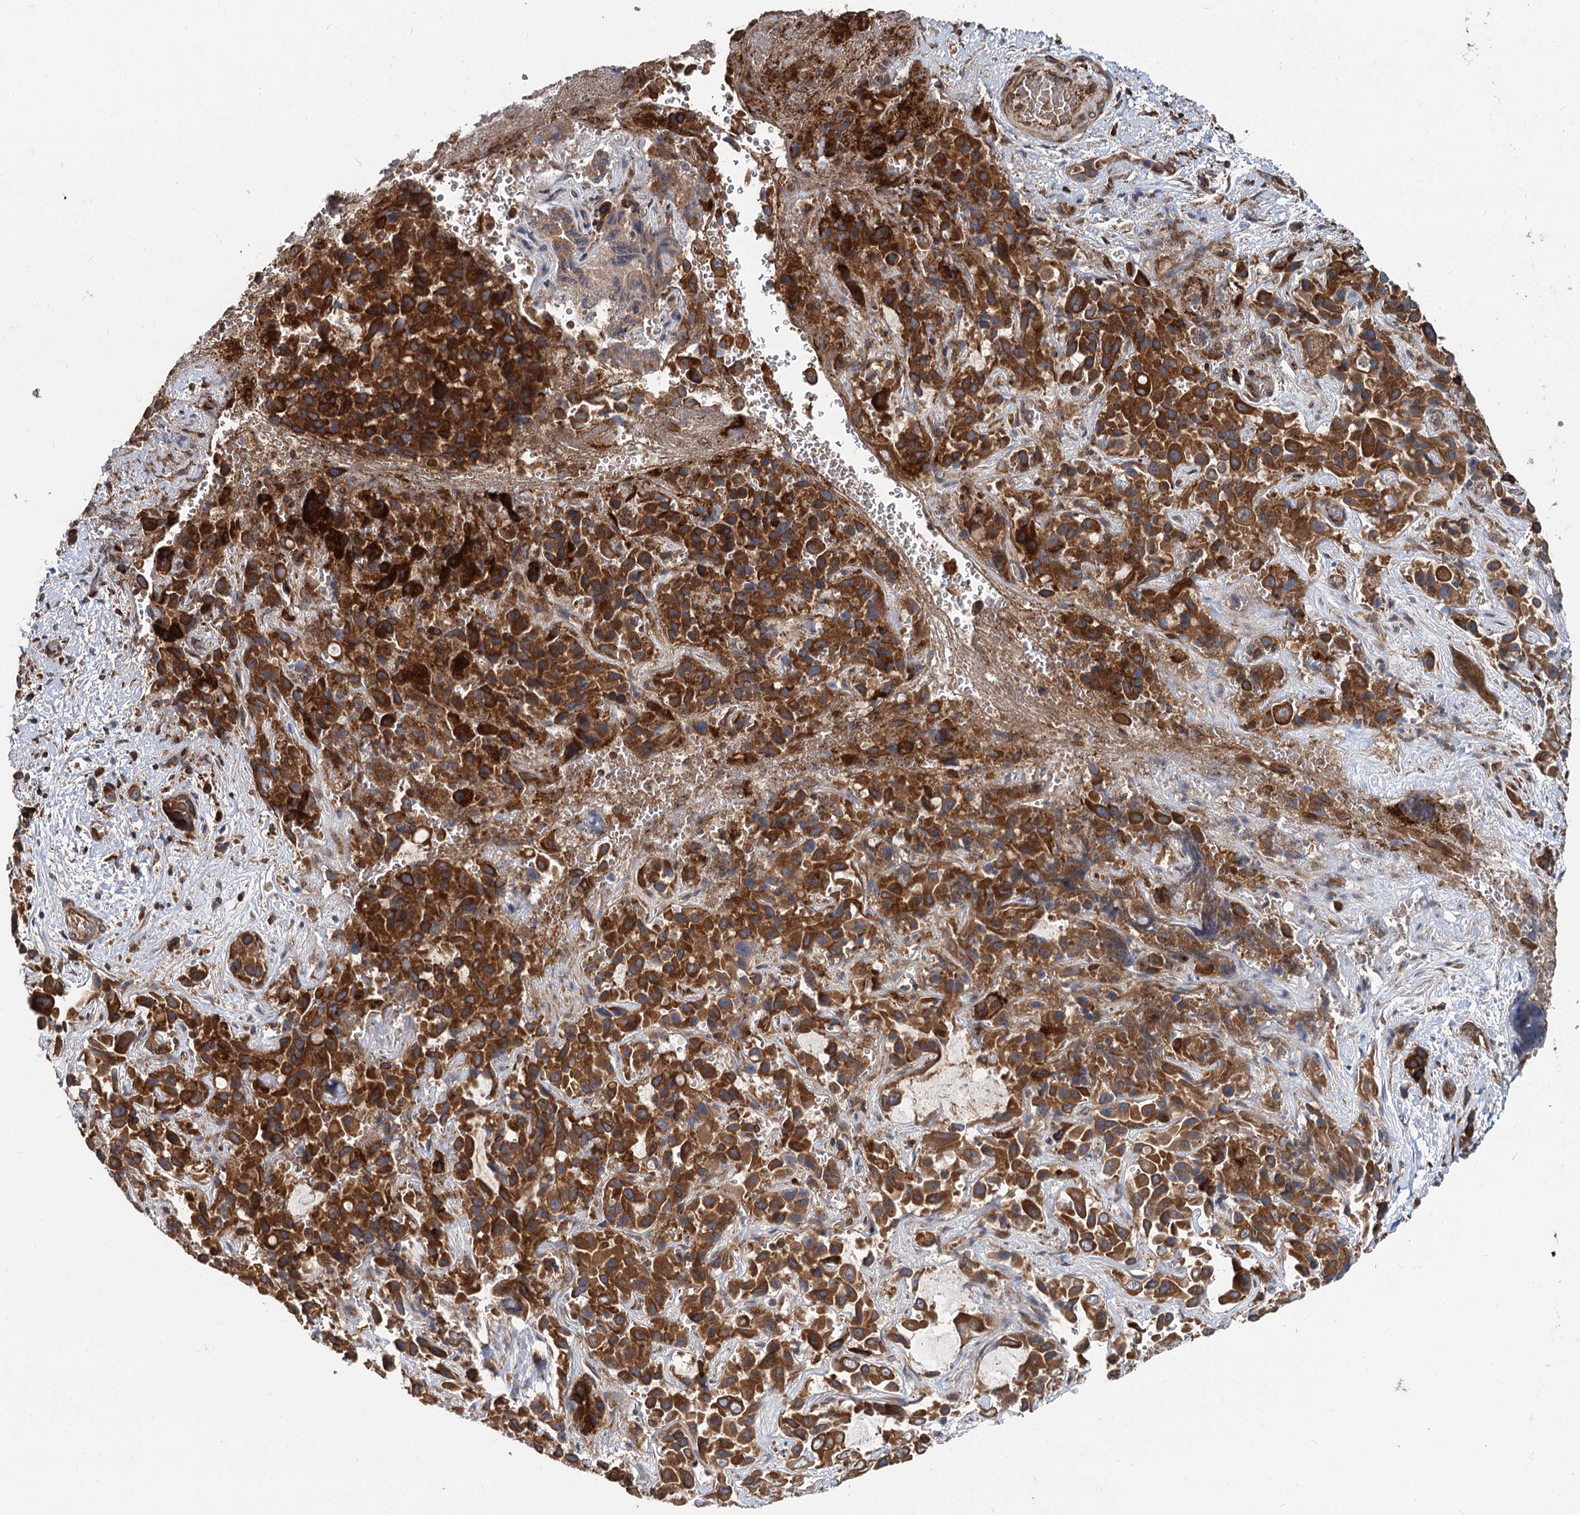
{"staining": {"intensity": "strong", "quantity": ">75%", "location": "cytoplasmic/membranous"}, "tissue": "liver cancer", "cell_type": "Tumor cells", "image_type": "cancer", "snomed": [{"axis": "morphology", "description": "Cholangiocarcinoma"}, {"axis": "topography", "description": "Liver"}], "caption": "IHC of cholangiocarcinoma (liver) displays high levels of strong cytoplasmic/membranous expression in about >75% of tumor cells.", "gene": "STIM1", "patient": {"sex": "female", "age": 52}}